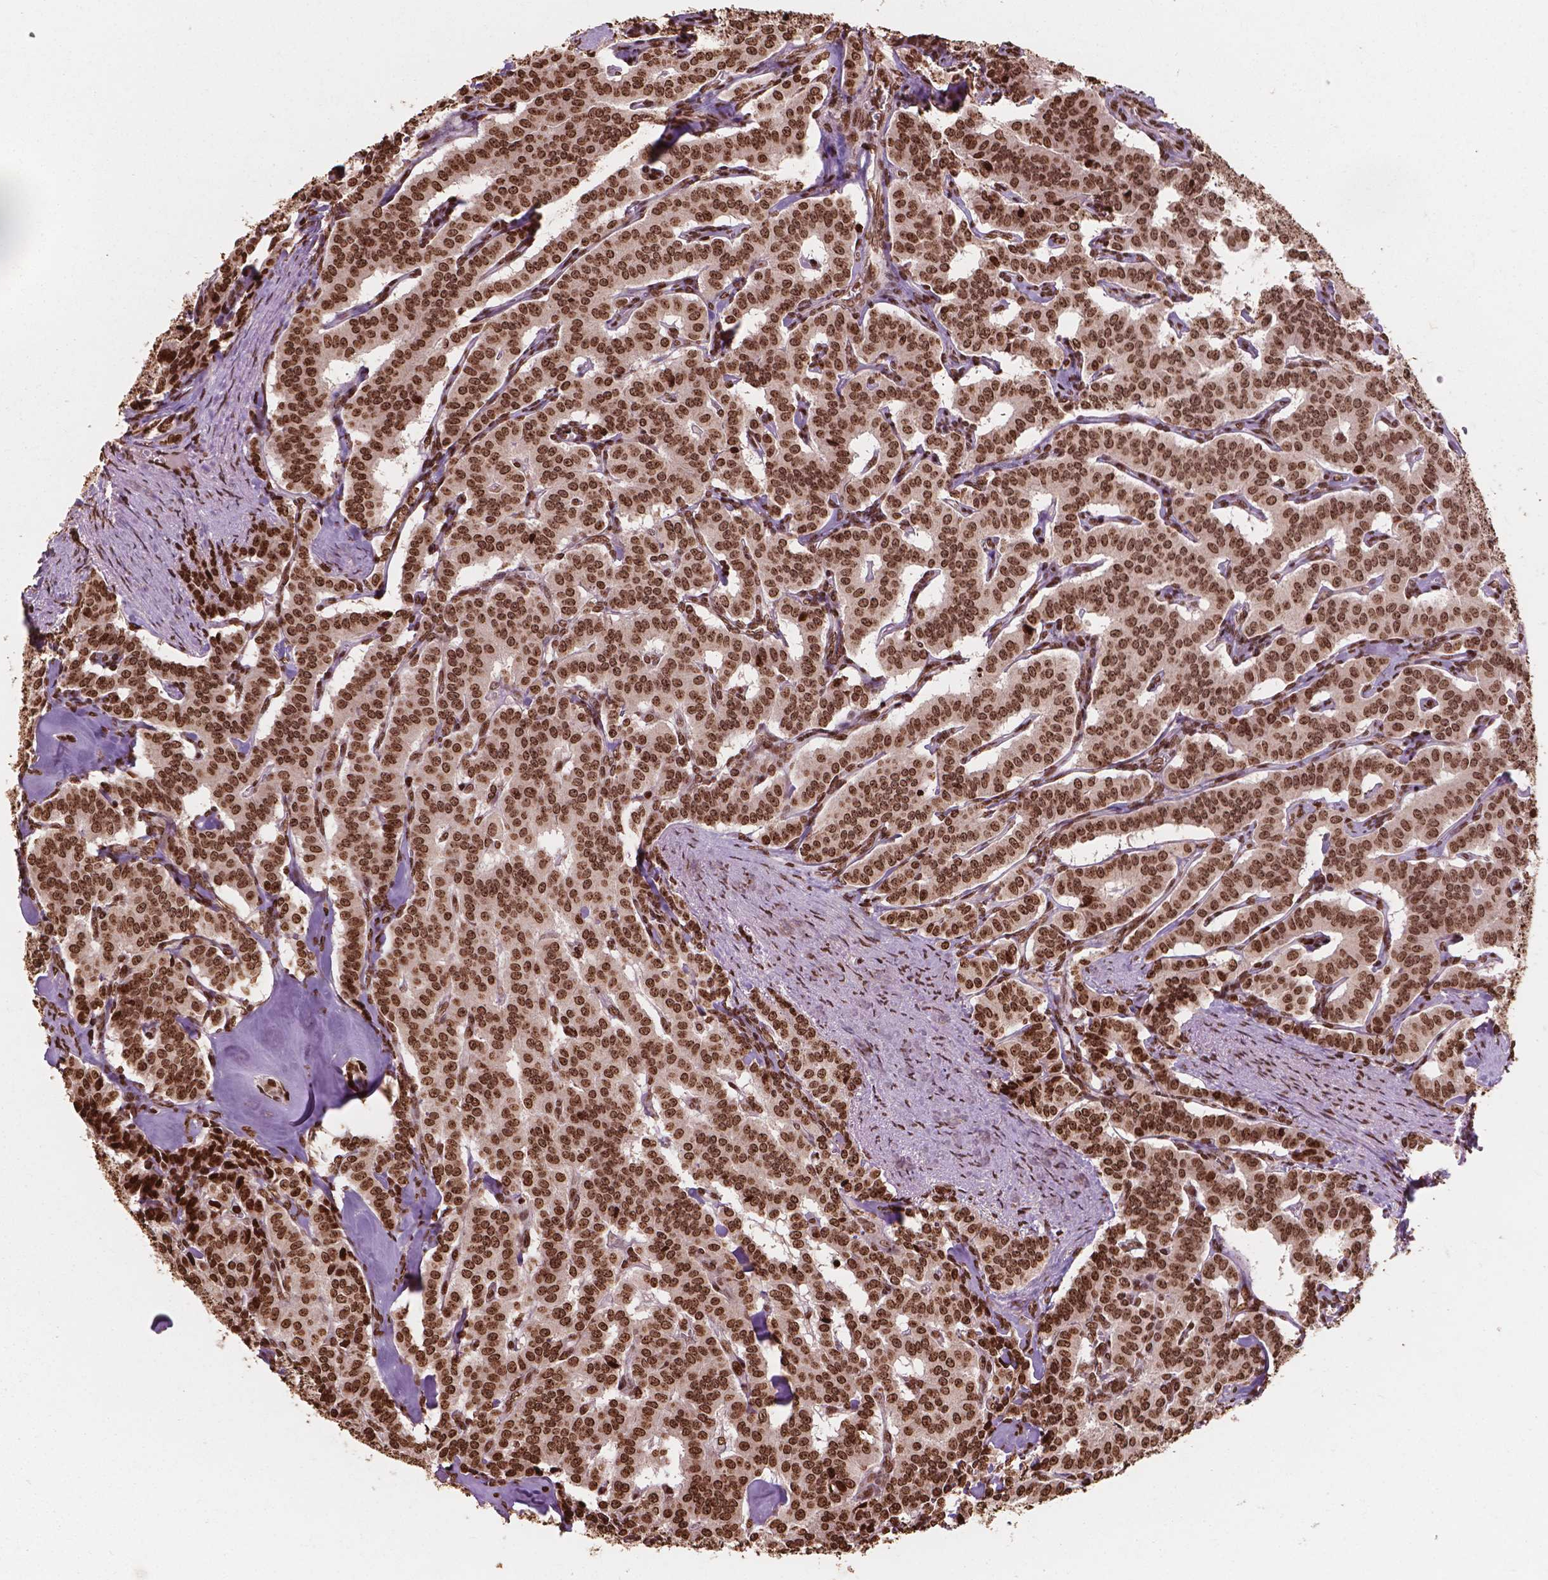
{"staining": {"intensity": "strong", "quantity": ">75%", "location": "nuclear"}, "tissue": "carcinoid", "cell_type": "Tumor cells", "image_type": "cancer", "snomed": [{"axis": "morphology", "description": "Carcinoid, malignant, NOS"}, {"axis": "topography", "description": "Lung"}], "caption": "Immunohistochemical staining of carcinoid displays high levels of strong nuclear protein expression in approximately >75% of tumor cells.", "gene": "H3C7", "patient": {"sex": "female", "age": 46}}